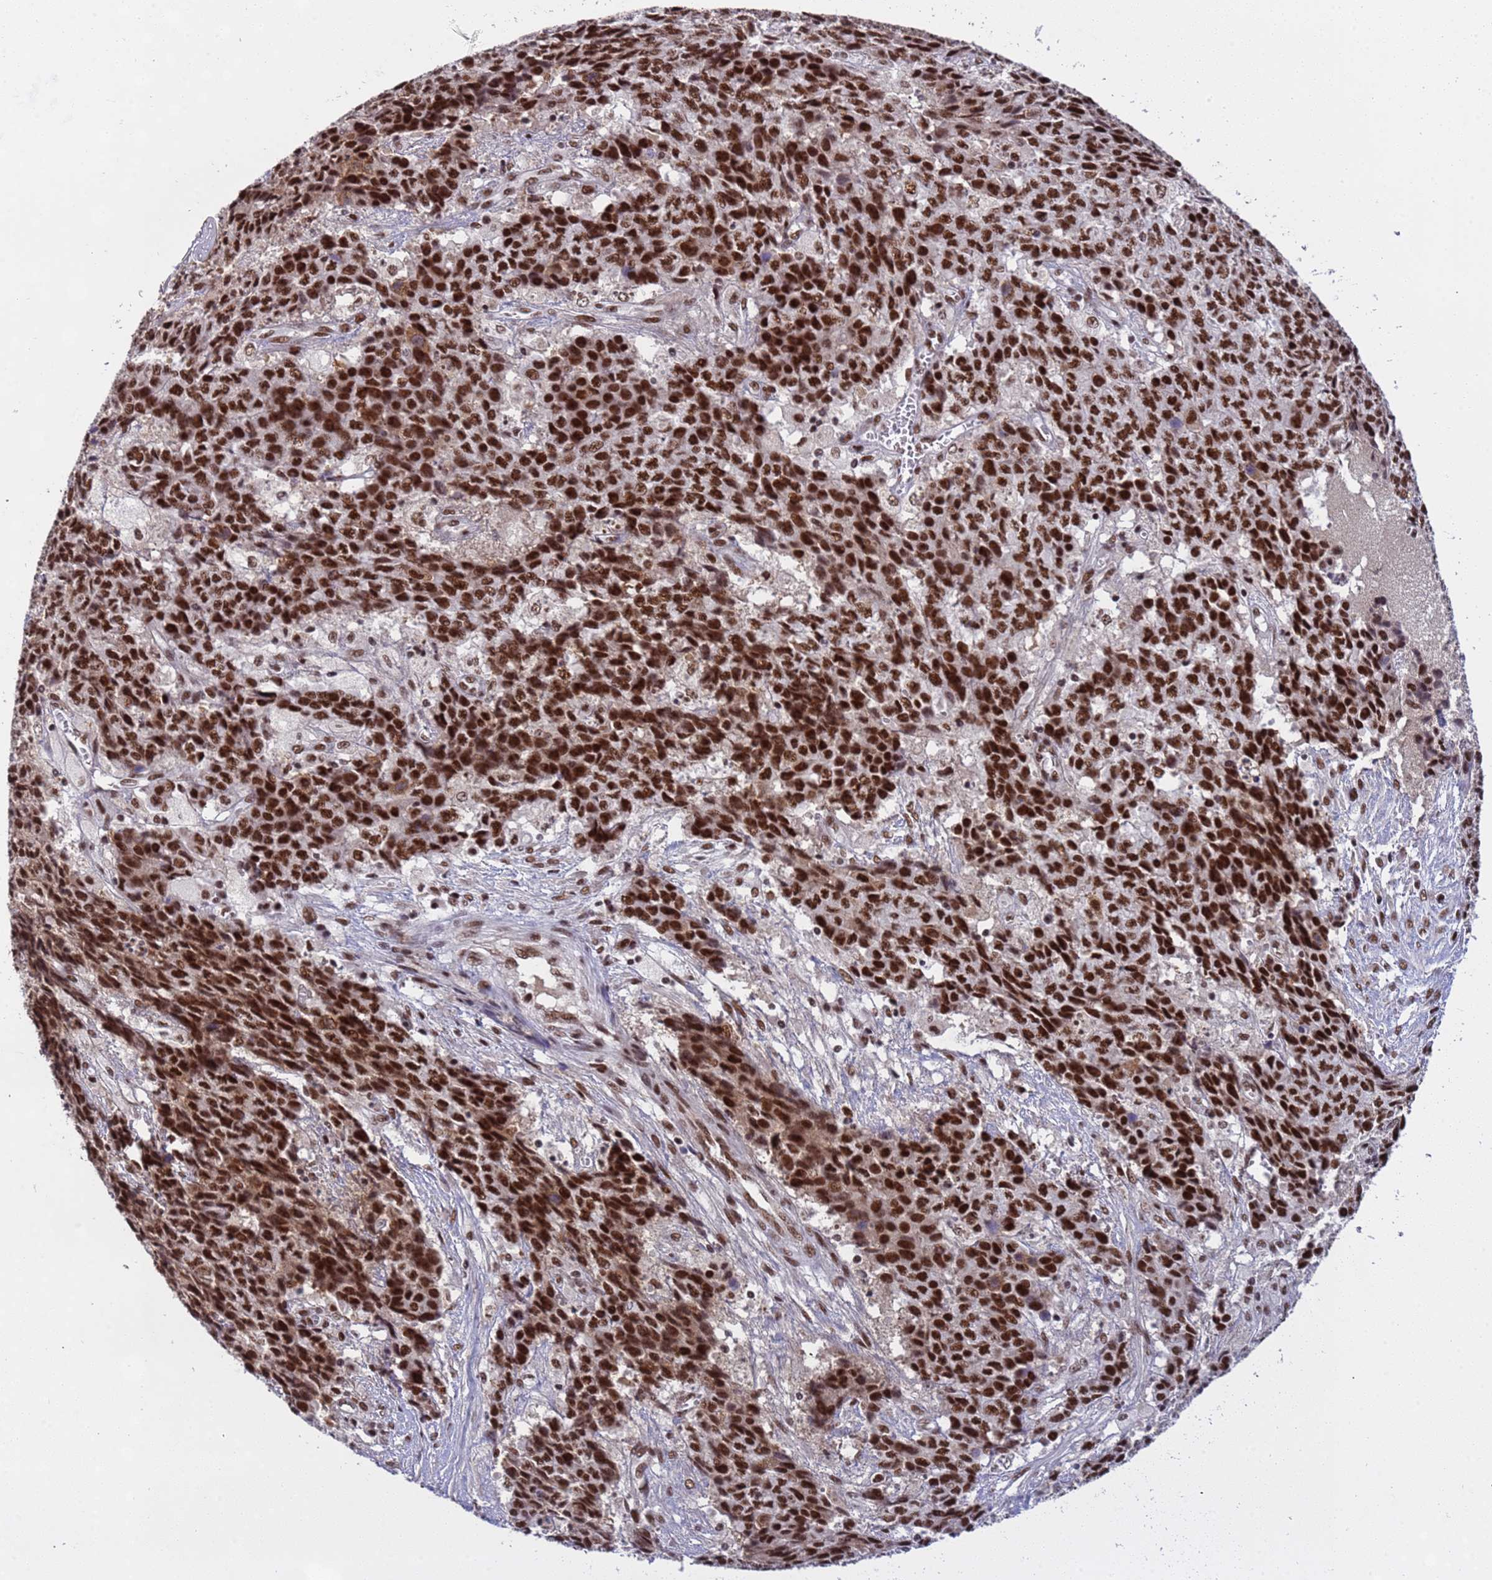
{"staining": {"intensity": "strong", "quantity": ">75%", "location": "nuclear"}, "tissue": "ovarian cancer", "cell_type": "Tumor cells", "image_type": "cancer", "snomed": [{"axis": "morphology", "description": "Carcinoma, endometroid"}, {"axis": "topography", "description": "Ovary"}], "caption": "Ovarian cancer (endometroid carcinoma) tissue shows strong nuclear staining in about >75% of tumor cells", "gene": "SRRT", "patient": {"sex": "female", "age": 42}}